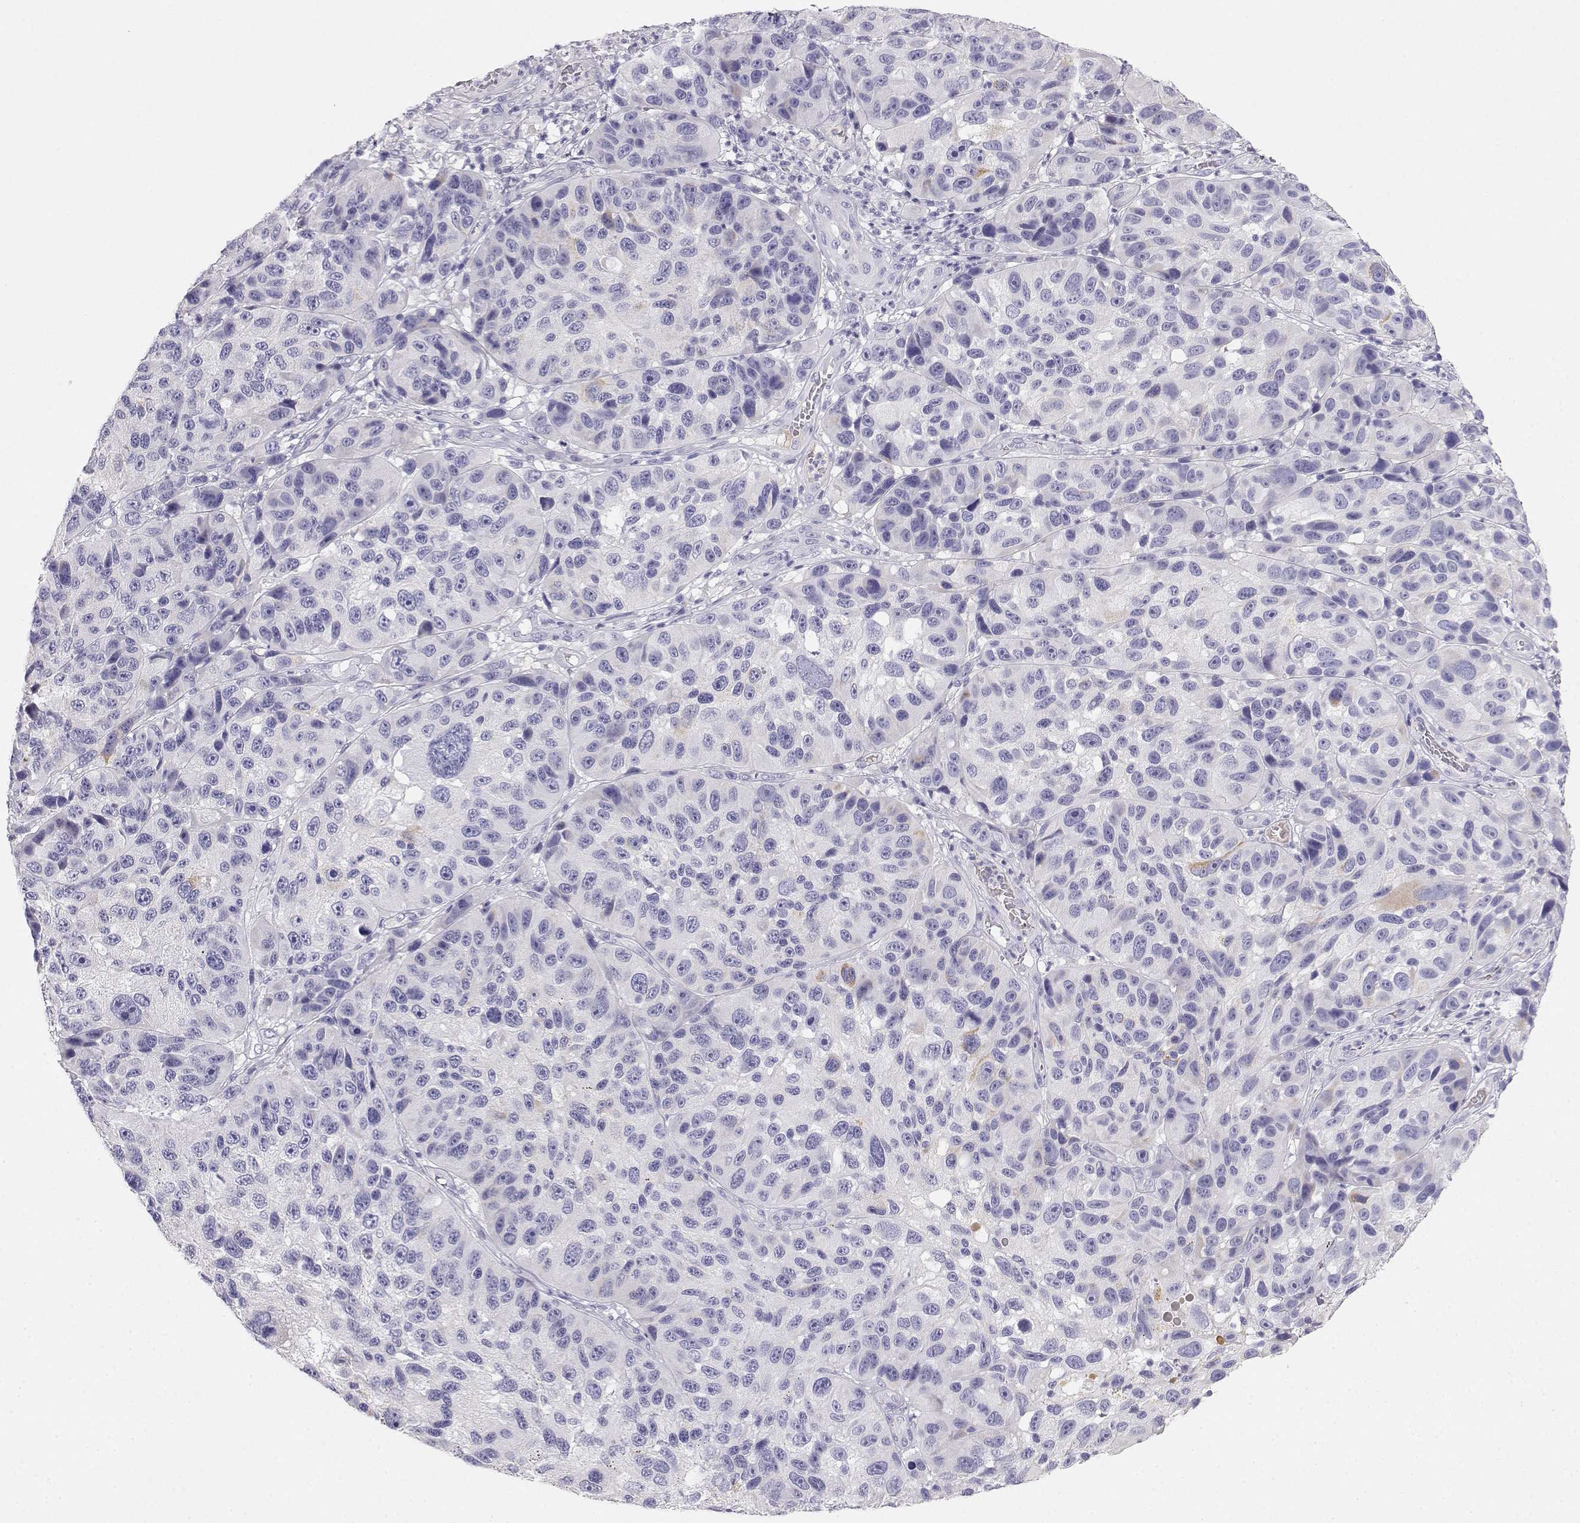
{"staining": {"intensity": "negative", "quantity": "none", "location": "none"}, "tissue": "melanoma", "cell_type": "Tumor cells", "image_type": "cancer", "snomed": [{"axis": "morphology", "description": "Malignant melanoma, NOS"}, {"axis": "topography", "description": "Skin"}], "caption": "Micrograph shows no protein staining in tumor cells of malignant melanoma tissue.", "gene": "GPR174", "patient": {"sex": "male", "age": 53}}